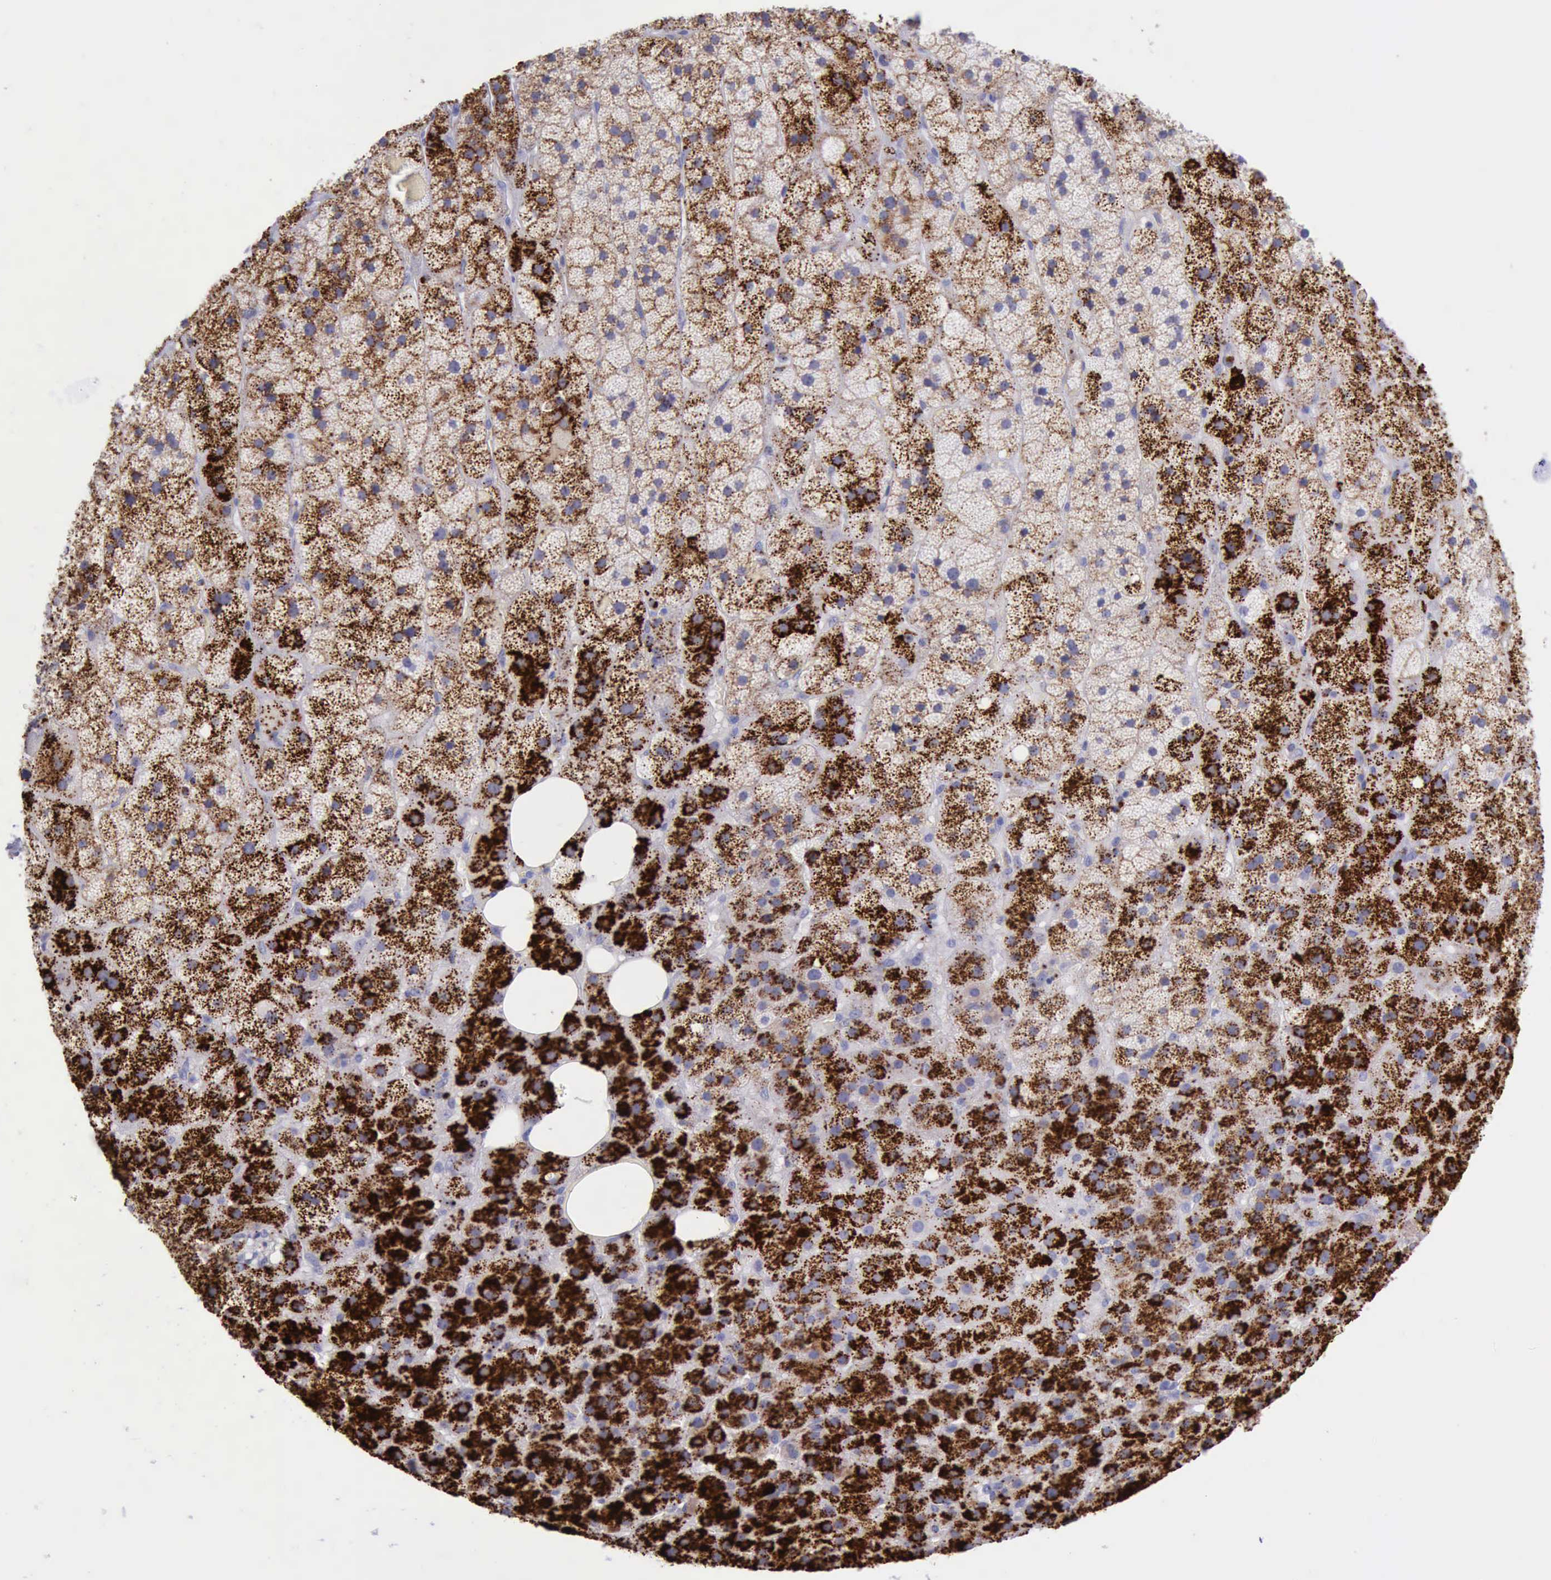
{"staining": {"intensity": "strong", "quantity": ">75%", "location": "cytoplasmic/membranous"}, "tissue": "adrenal gland", "cell_type": "Glandular cells", "image_type": "normal", "snomed": [{"axis": "morphology", "description": "Normal tissue, NOS"}, {"axis": "topography", "description": "Adrenal gland"}], "caption": "Immunohistochemical staining of benign human adrenal gland displays strong cytoplasmic/membranous protein staining in approximately >75% of glandular cells. The staining was performed using DAB to visualize the protein expression in brown, while the nuclei were stained in blue with hematoxylin (Magnification: 20x).", "gene": "GLA", "patient": {"sex": "male", "age": 35}}